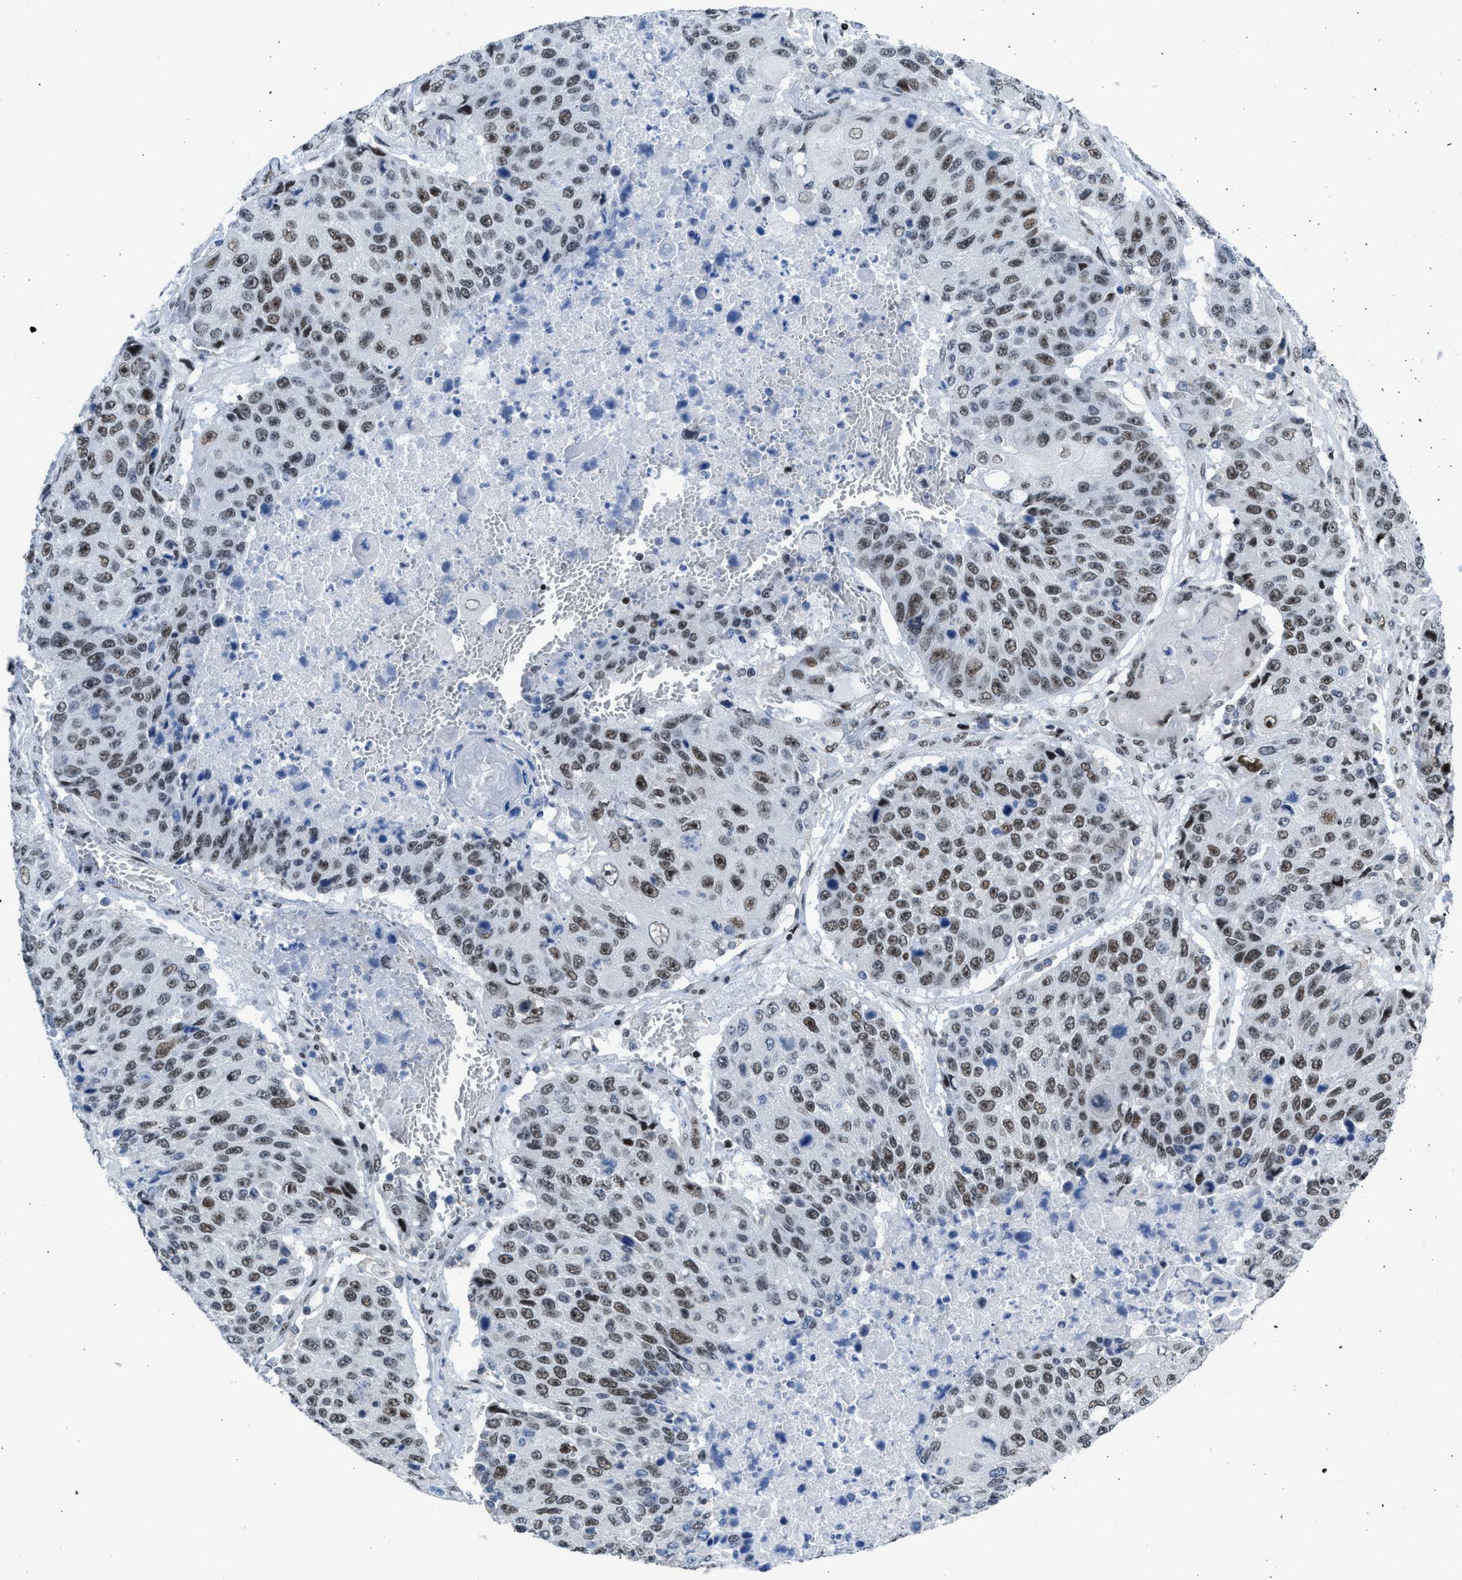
{"staining": {"intensity": "moderate", "quantity": ">75%", "location": "nuclear"}, "tissue": "lung cancer", "cell_type": "Tumor cells", "image_type": "cancer", "snomed": [{"axis": "morphology", "description": "Squamous cell carcinoma, NOS"}, {"axis": "topography", "description": "Lung"}], "caption": "Immunohistochemical staining of human squamous cell carcinoma (lung) exhibits medium levels of moderate nuclear protein staining in about >75% of tumor cells.", "gene": "TERF2IP", "patient": {"sex": "male", "age": 61}}